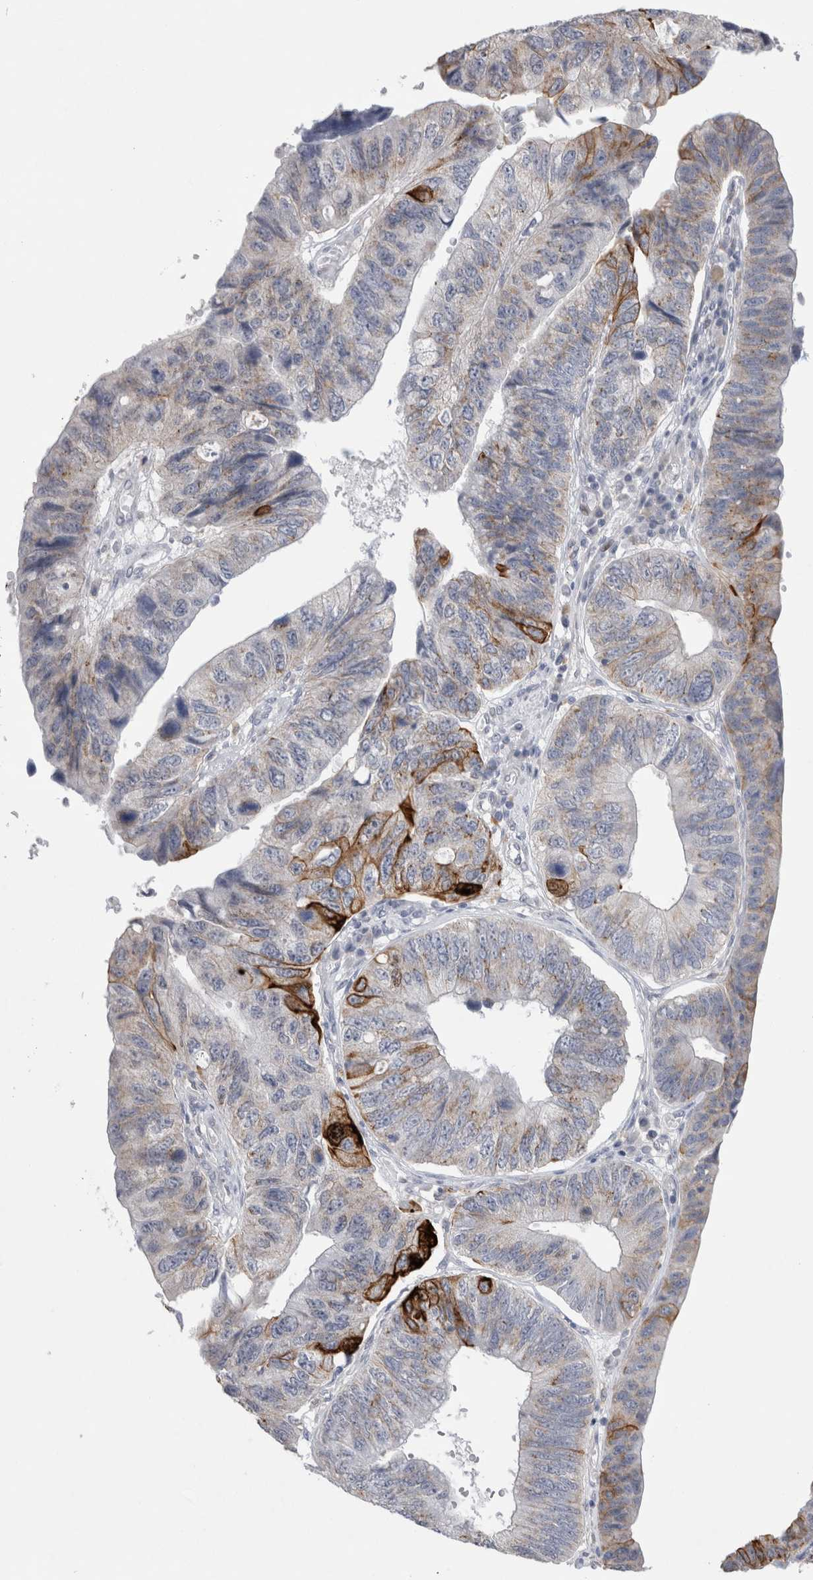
{"staining": {"intensity": "strong", "quantity": "<25%", "location": "cytoplasmic/membranous"}, "tissue": "stomach cancer", "cell_type": "Tumor cells", "image_type": "cancer", "snomed": [{"axis": "morphology", "description": "Adenocarcinoma, NOS"}, {"axis": "topography", "description": "Stomach"}], "caption": "Protein expression by immunohistochemistry exhibits strong cytoplasmic/membranous staining in about <25% of tumor cells in stomach cancer. The staining is performed using DAB (3,3'-diaminobenzidine) brown chromogen to label protein expression. The nuclei are counter-stained blue using hematoxylin.", "gene": "GAA", "patient": {"sex": "male", "age": 59}}